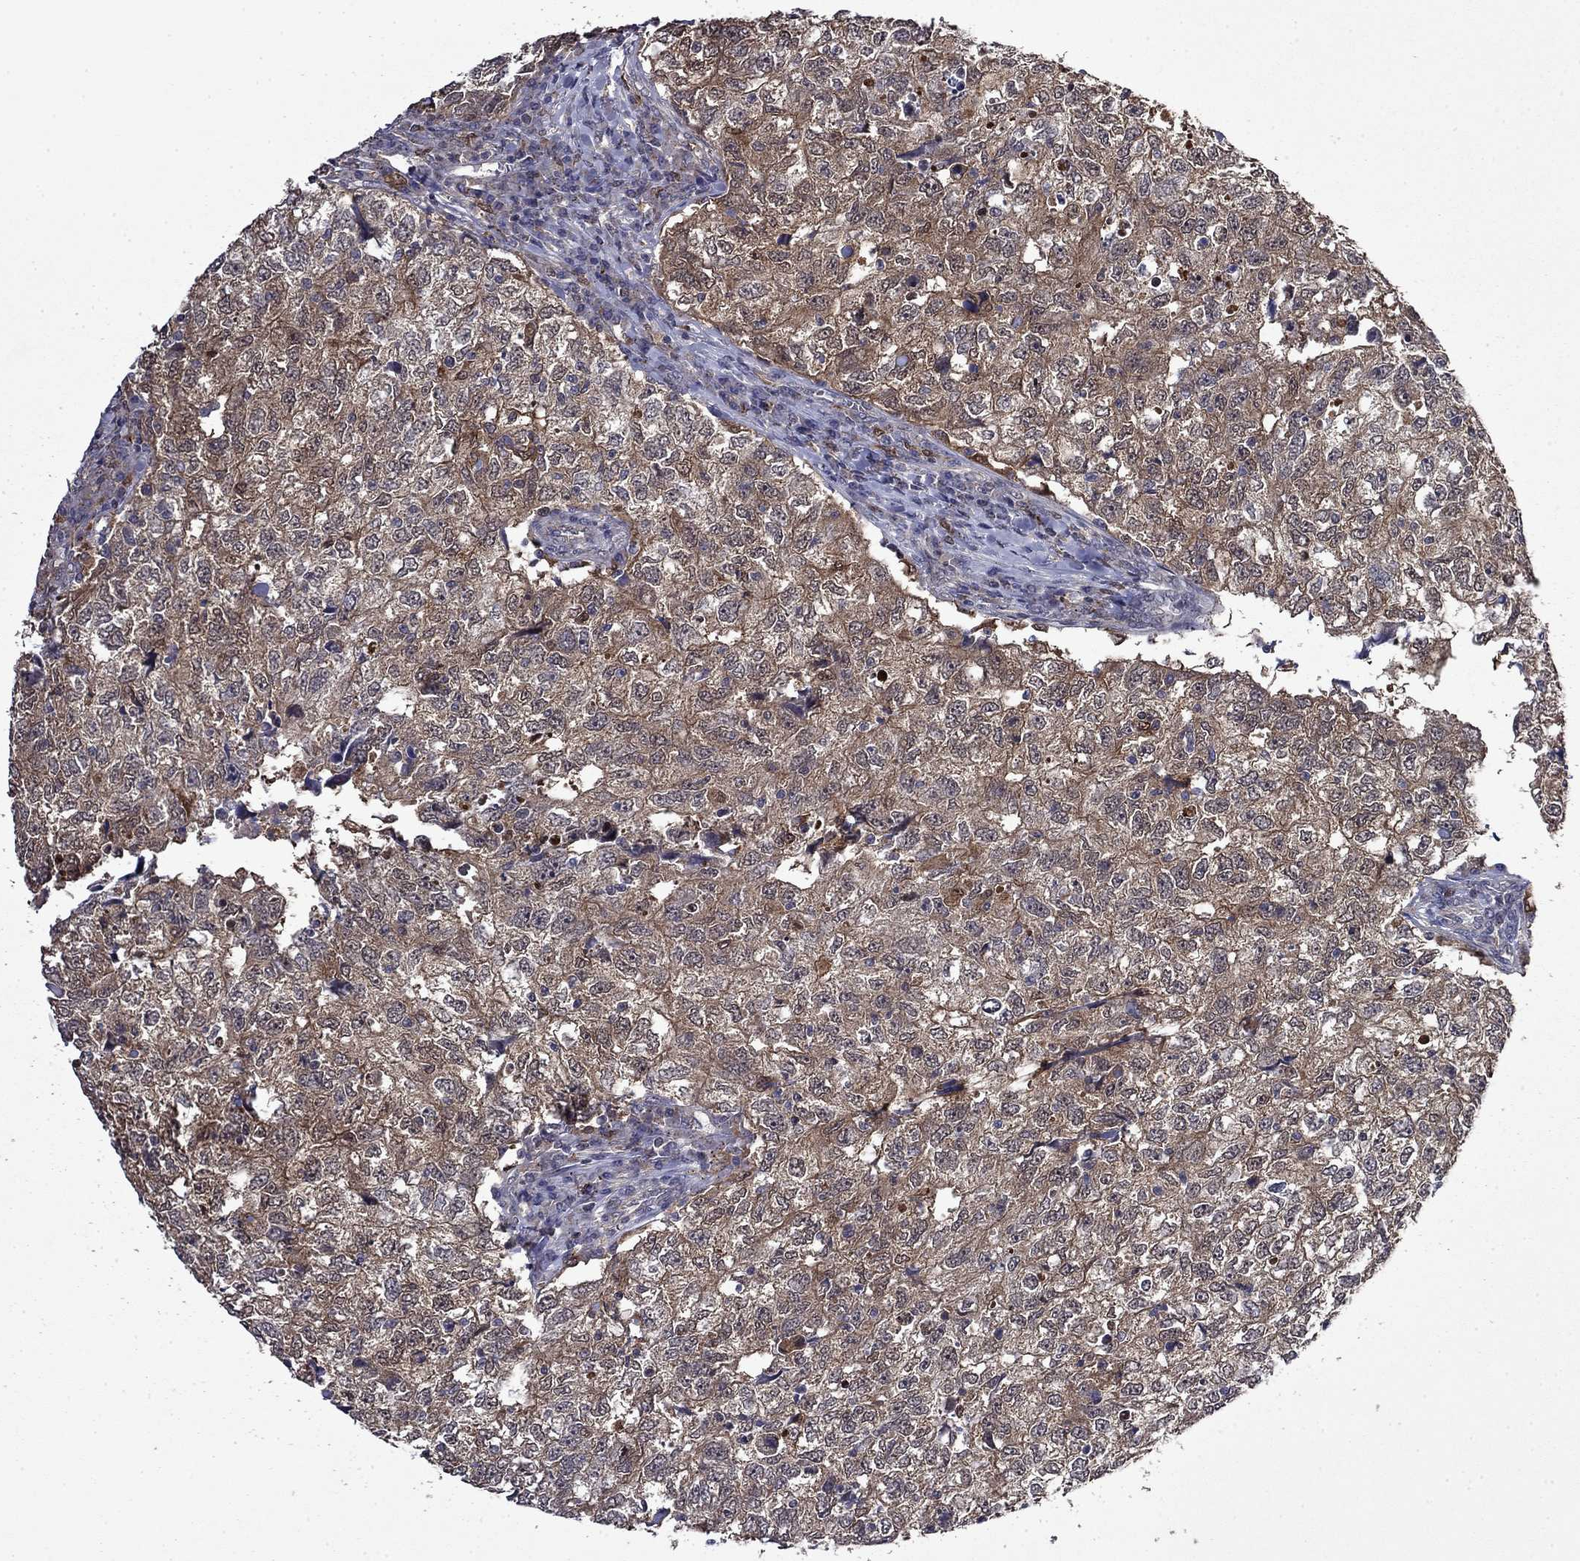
{"staining": {"intensity": "weak", "quantity": ">75%", "location": "cytoplasmic/membranous"}, "tissue": "breast cancer", "cell_type": "Tumor cells", "image_type": "cancer", "snomed": [{"axis": "morphology", "description": "Duct carcinoma"}, {"axis": "topography", "description": "Breast"}], "caption": "Weak cytoplasmic/membranous positivity for a protein is seen in about >75% of tumor cells of breast cancer (intraductal carcinoma) using IHC.", "gene": "TPMT", "patient": {"sex": "female", "age": 30}}